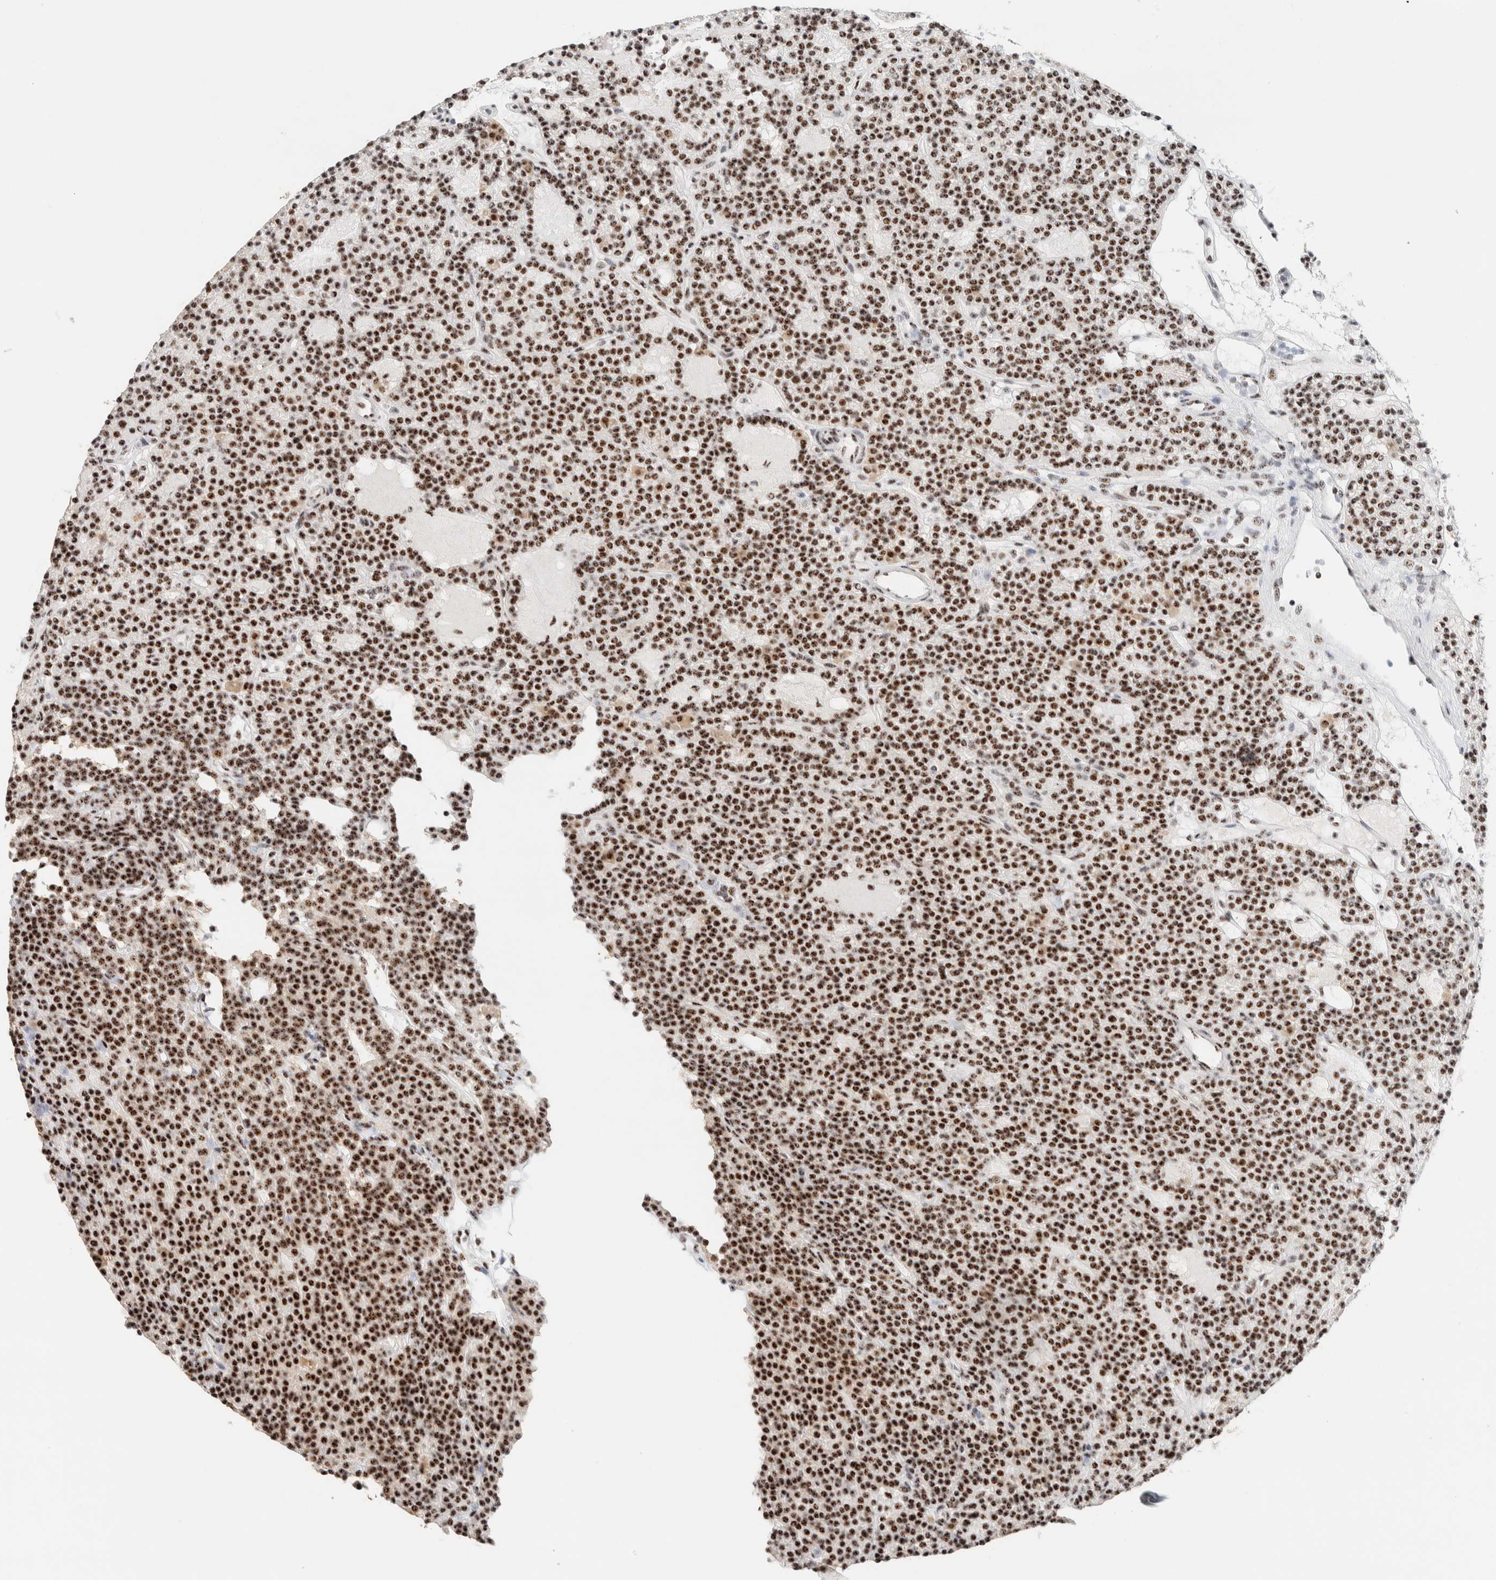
{"staining": {"intensity": "strong", "quantity": ">75%", "location": "nuclear"}, "tissue": "parathyroid gland", "cell_type": "Glandular cells", "image_type": "normal", "snomed": [{"axis": "morphology", "description": "Normal tissue, NOS"}, {"axis": "topography", "description": "Parathyroid gland"}], "caption": "High-magnification brightfield microscopy of benign parathyroid gland stained with DAB (brown) and counterstained with hematoxylin (blue). glandular cells exhibit strong nuclear expression is seen in approximately>75% of cells. (DAB = brown stain, brightfield microscopy at high magnification).", "gene": "SON", "patient": {"sex": "male", "age": 75}}